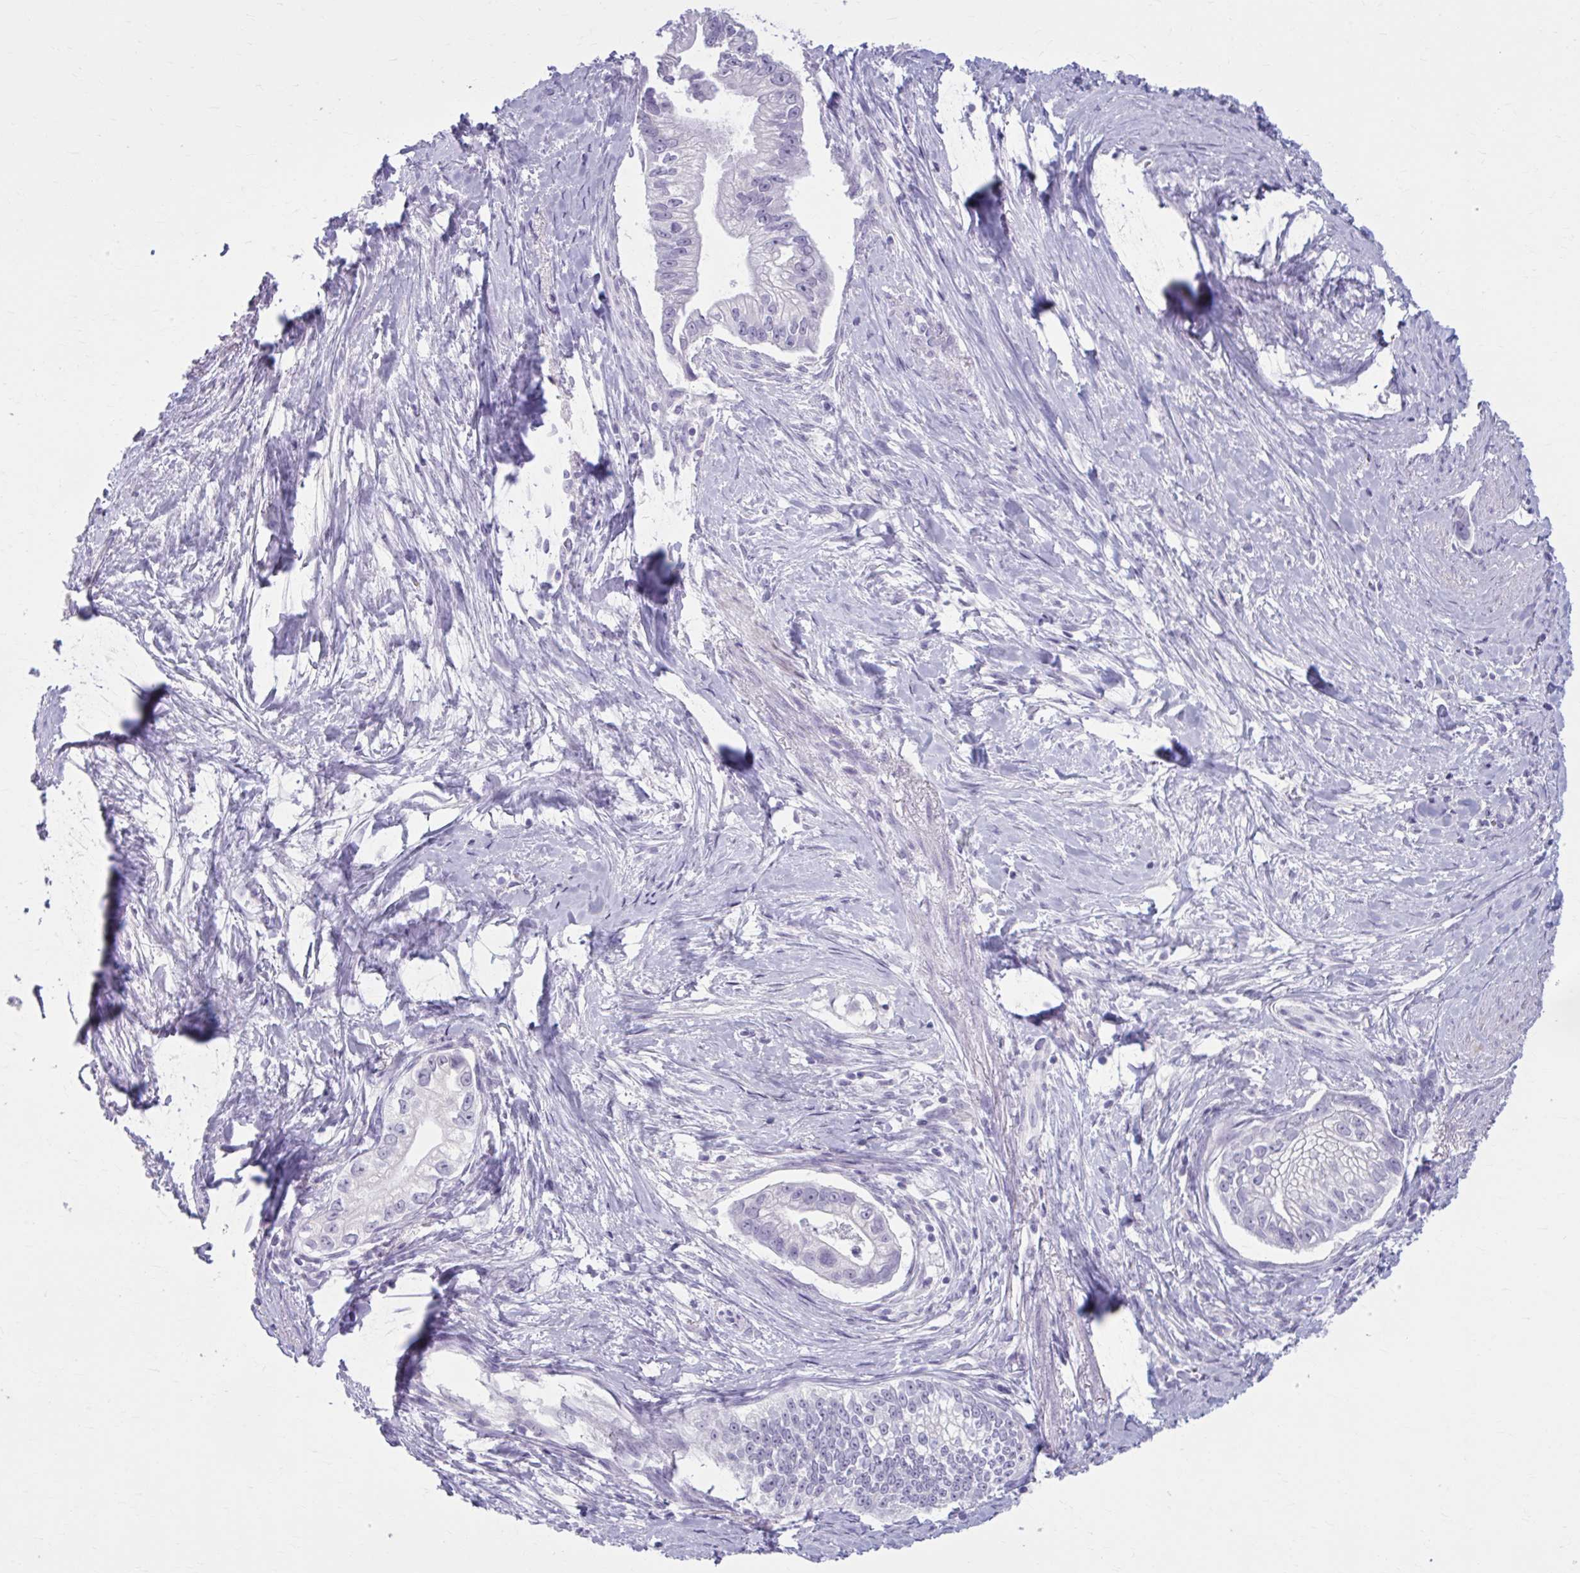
{"staining": {"intensity": "negative", "quantity": "none", "location": "none"}, "tissue": "pancreatic cancer", "cell_type": "Tumor cells", "image_type": "cancer", "snomed": [{"axis": "morphology", "description": "Adenocarcinoma, NOS"}, {"axis": "topography", "description": "Pancreas"}], "caption": "Tumor cells show no significant protein positivity in pancreatic adenocarcinoma. (Stains: DAB (3,3'-diaminobenzidine) immunohistochemistry (IHC) with hematoxylin counter stain, Microscopy: brightfield microscopy at high magnification).", "gene": "OR4B1", "patient": {"sex": "male", "age": 70}}